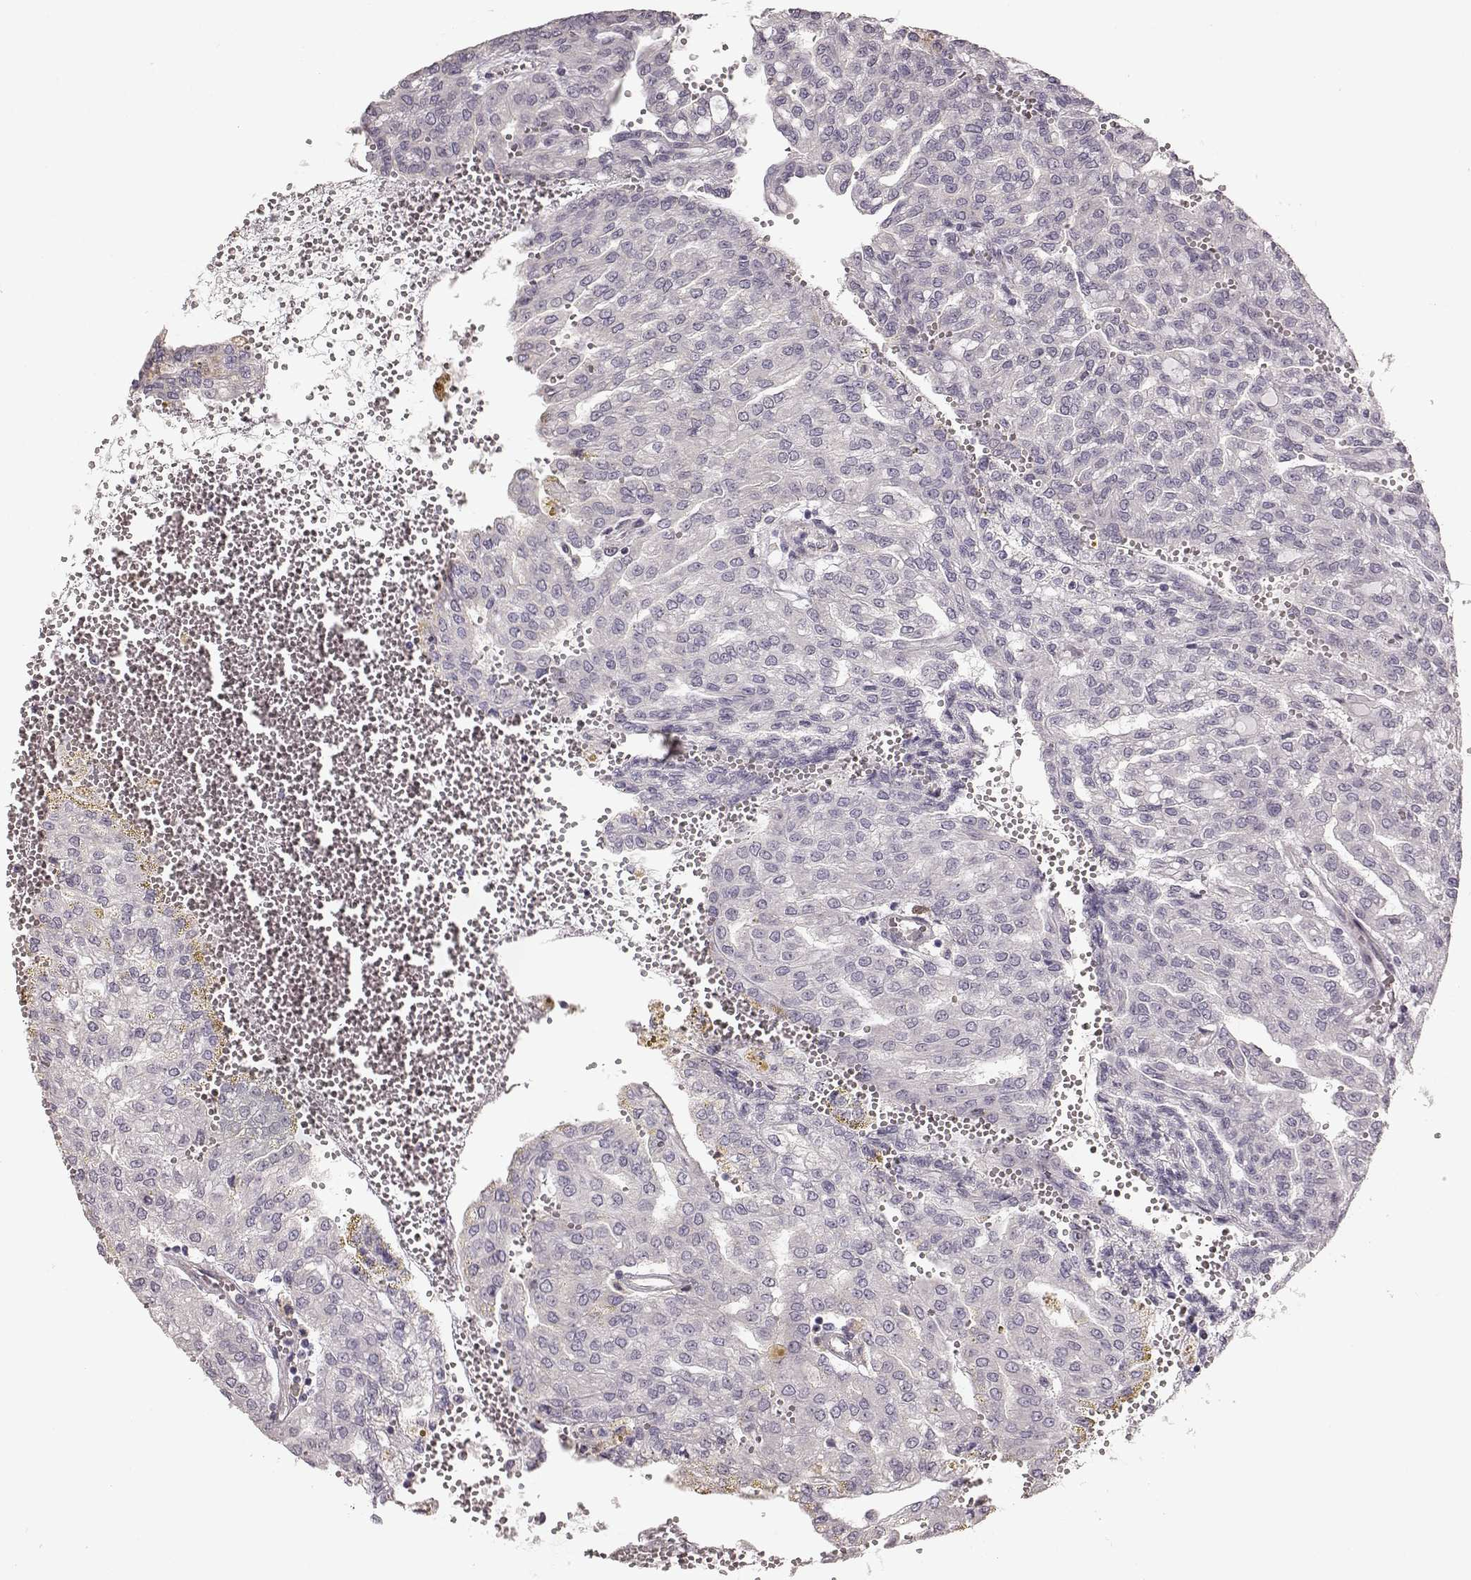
{"staining": {"intensity": "negative", "quantity": "none", "location": "none"}, "tissue": "renal cancer", "cell_type": "Tumor cells", "image_type": "cancer", "snomed": [{"axis": "morphology", "description": "Adenocarcinoma, NOS"}, {"axis": "topography", "description": "Kidney"}], "caption": "Renal adenocarcinoma was stained to show a protein in brown. There is no significant staining in tumor cells.", "gene": "GPR50", "patient": {"sex": "male", "age": 63}}